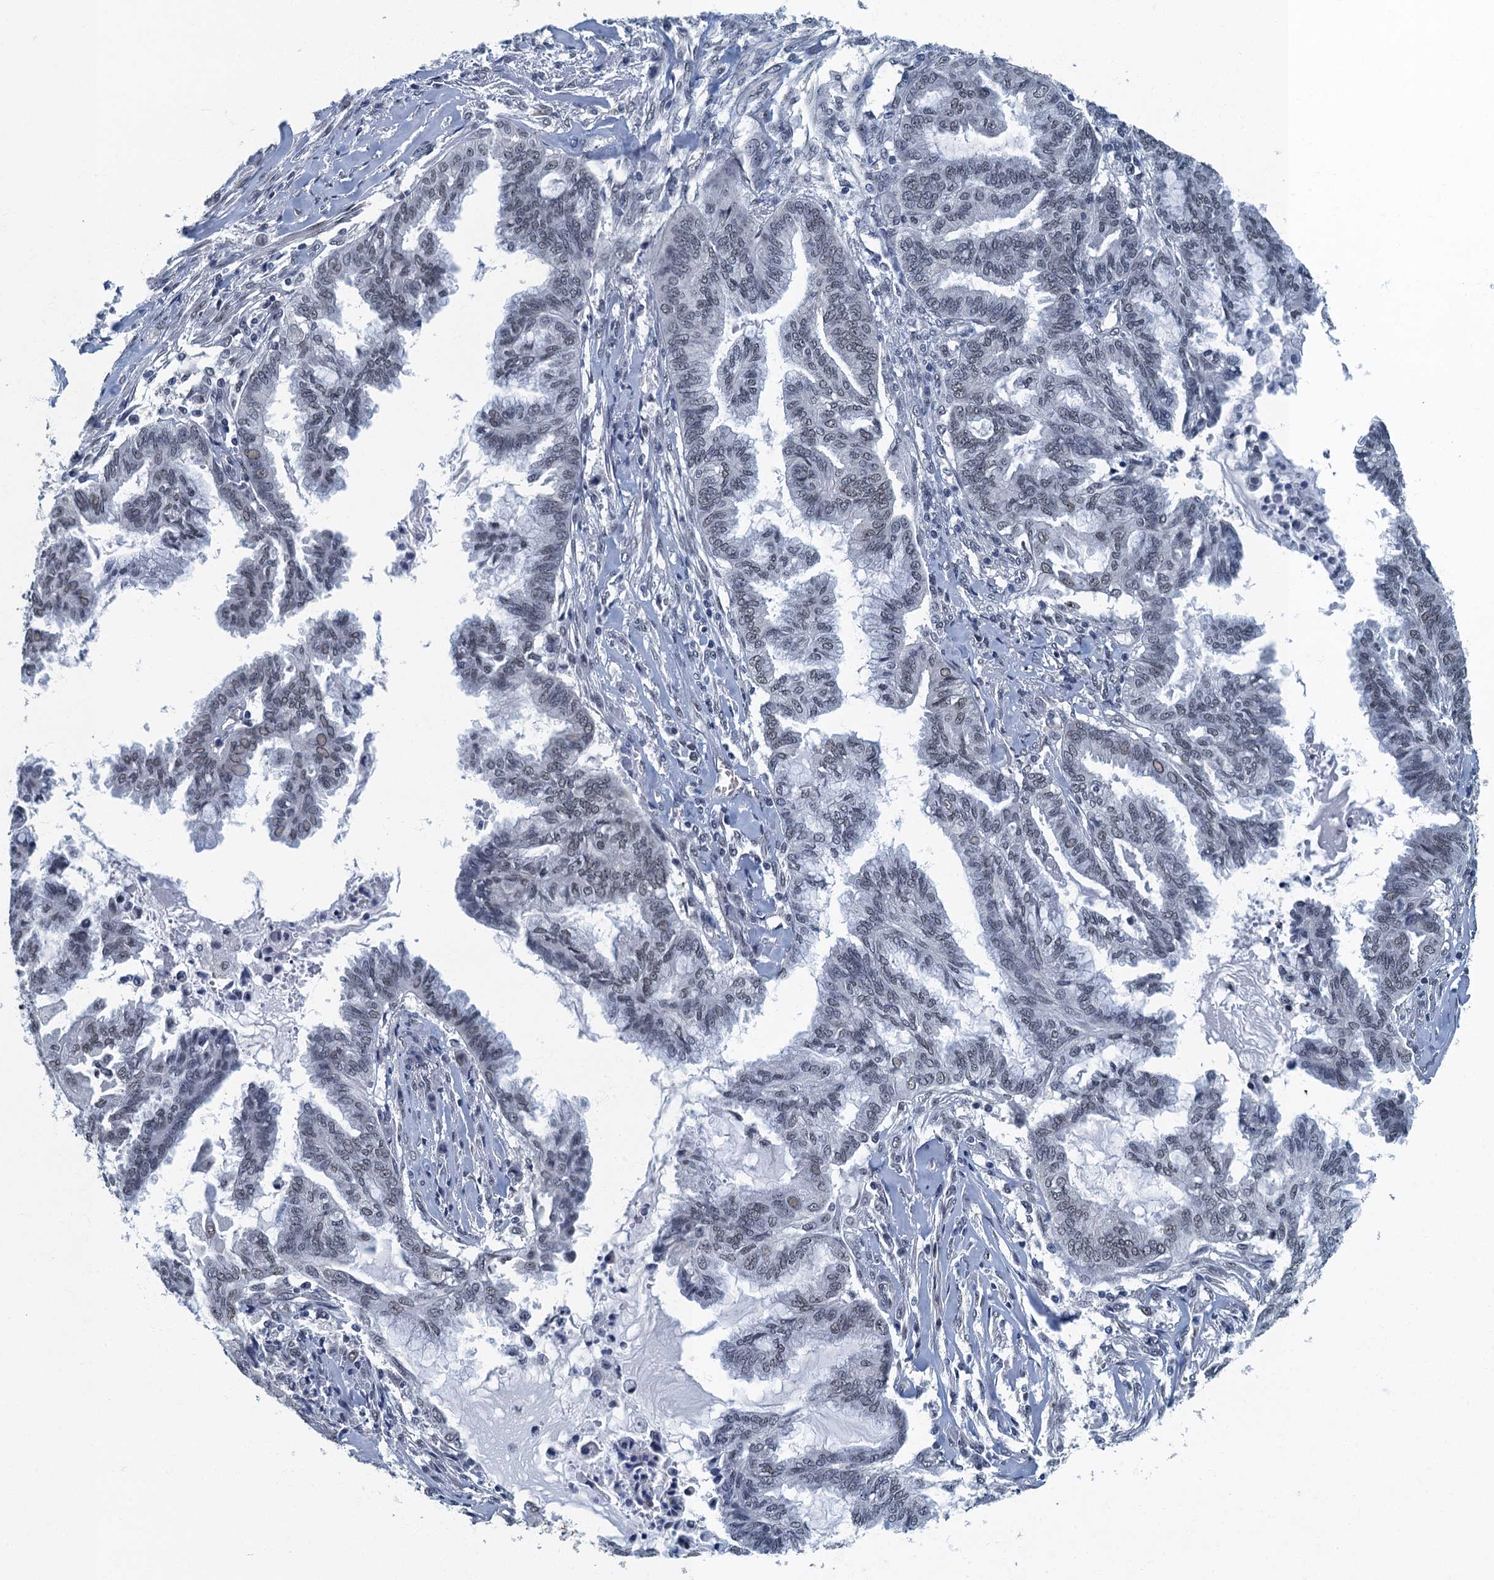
{"staining": {"intensity": "moderate", "quantity": "<25%", "location": "nuclear"}, "tissue": "endometrial cancer", "cell_type": "Tumor cells", "image_type": "cancer", "snomed": [{"axis": "morphology", "description": "Adenocarcinoma, NOS"}, {"axis": "topography", "description": "Endometrium"}], "caption": "Moderate nuclear positivity is identified in approximately <25% of tumor cells in endometrial cancer.", "gene": "GADL1", "patient": {"sex": "female", "age": 86}}